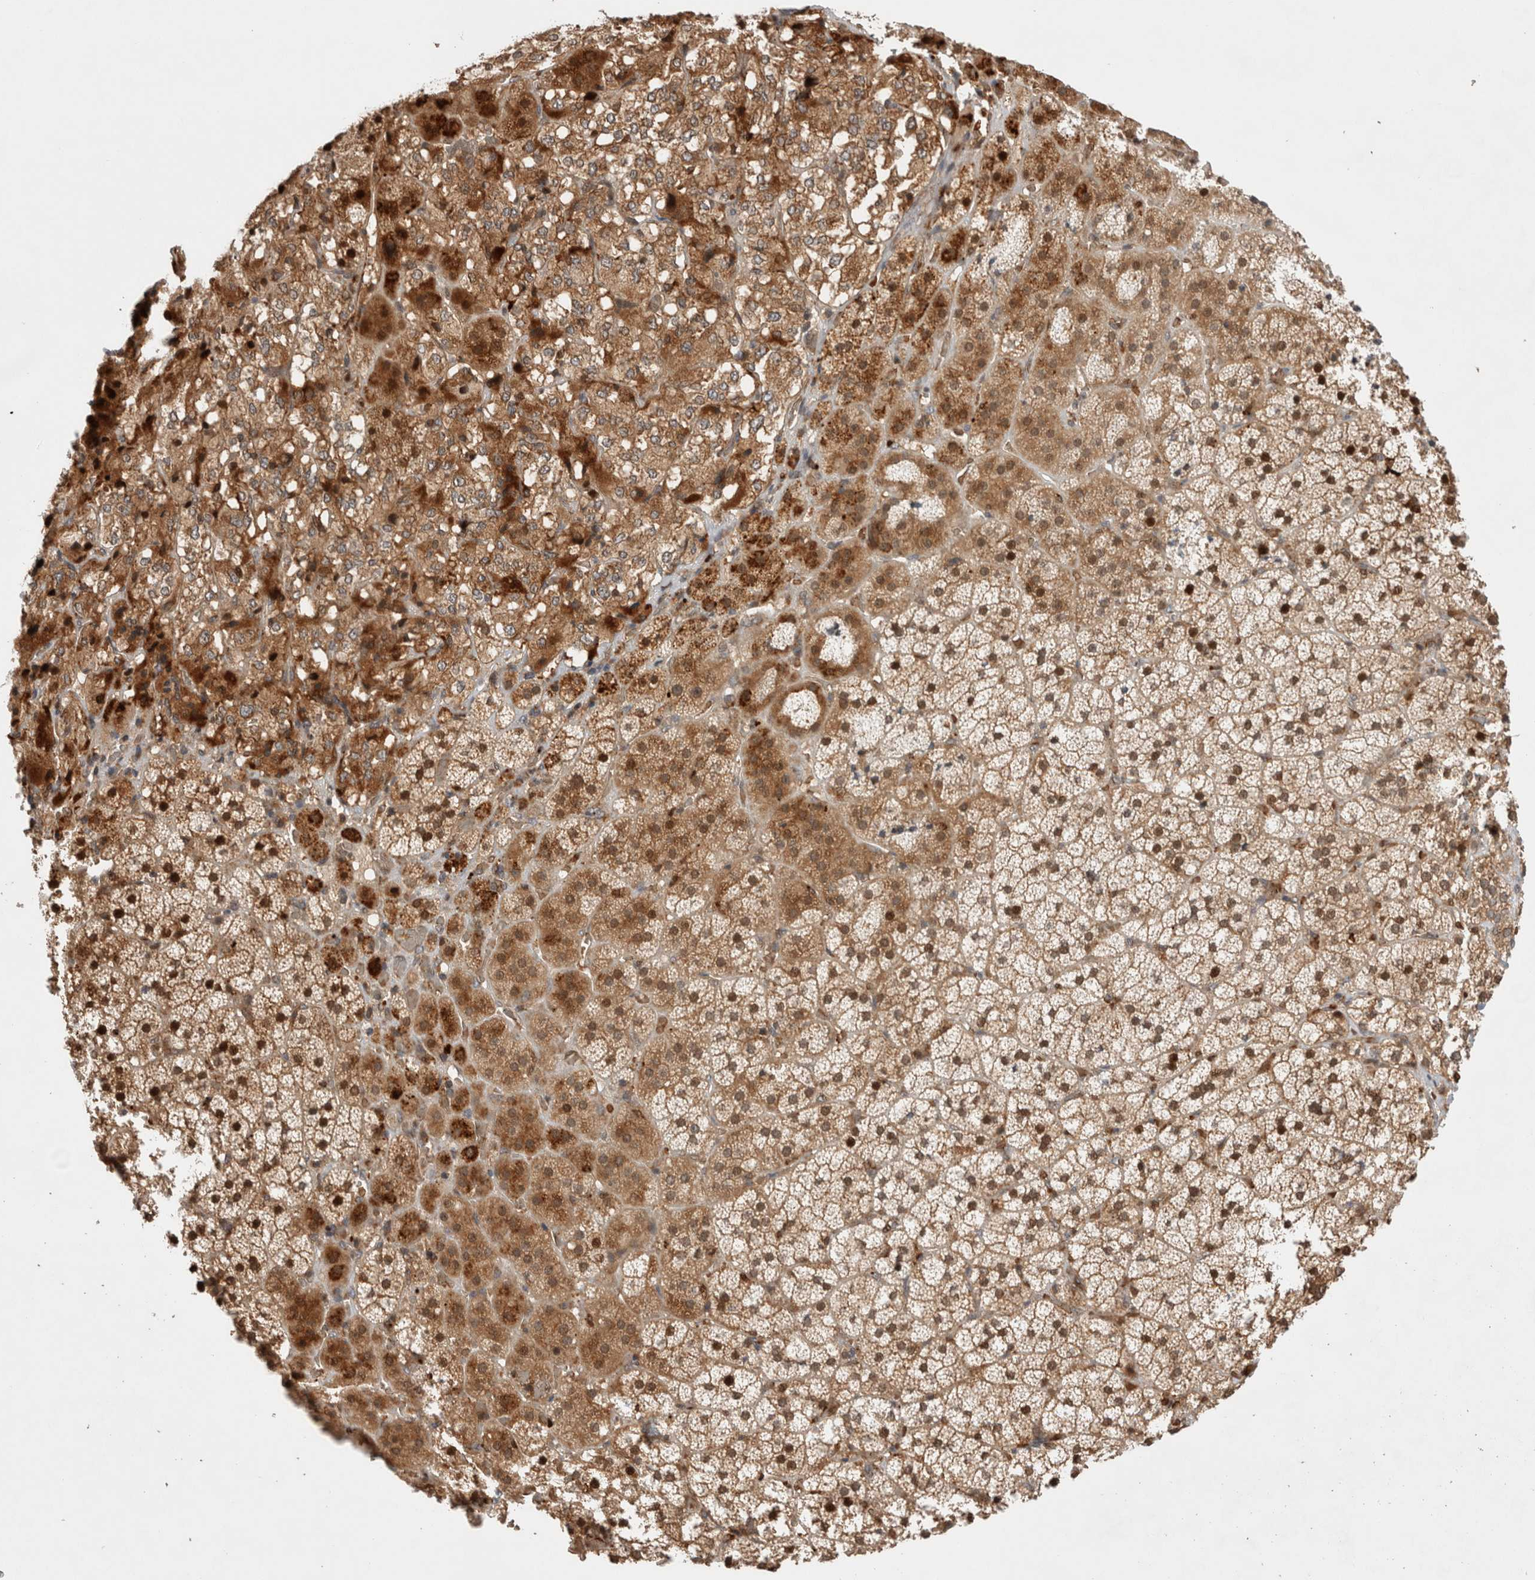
{"staining": {"intensity": "strong", "quantity": ">75%", "location": "cytoplasmic/membranous,nuclear"}, "tissue": "adrenal gland", "cell_type": "Glandular cells", "image_type": "normal", "snomed": [{"axis": "morphology", "description": "Normal tissue, NOS"}, {"axis": "topography", "description": "Adrenal gland"}], "caption": "This histopathology image displays immunohistochemistry staining of unremarkable adrenal gland, with high strong cytoplasmic/membranous,nuclear staining in about >75% of glandular cells.", "gene": "OTUD6B", "patient": {"sex": "female", "age": 44}}